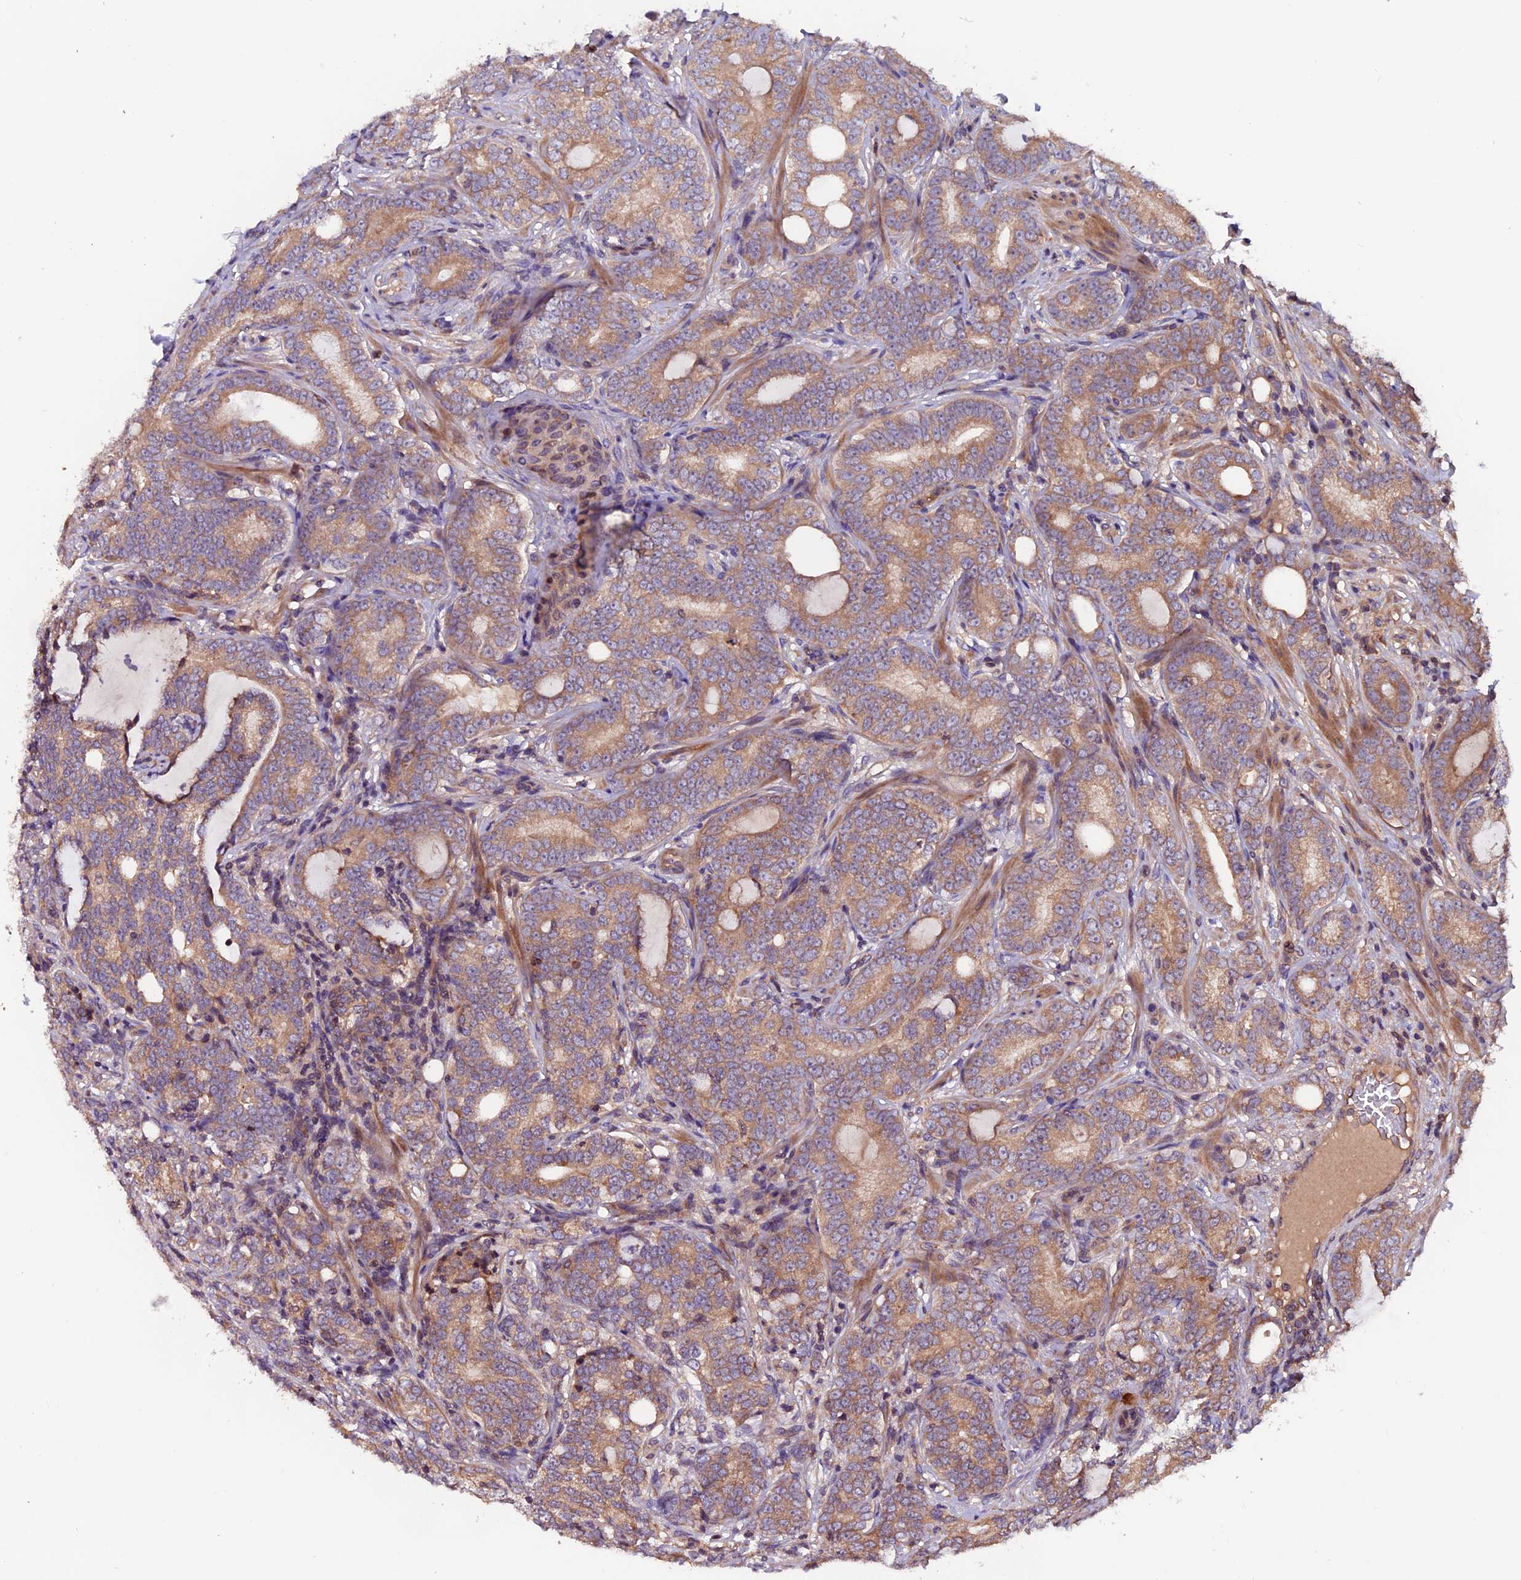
{"staining": {"intensity": "moderate", "quantity": "25%-75%", "location": "cytoplasmic/membranous"}, "tissue": "prostate cancer", "cell_type": "Tumor cells", "image_type": "cancer", "snomed": [{"axis": "morphology", "description": "Adenocarcinoma, High grade"}, {"axis": "topography", "description": "Prostate"}], "caption": "DAB immunohistochemical staining of human adenocarcinoma (high-grade) (prostate) exhibits moderate cytoplasmic/membranous protein expression in approximately 25%-75% of tumor cells.", "gene": "ZNF598", "patient": {"sex": "male", "age": 64}}